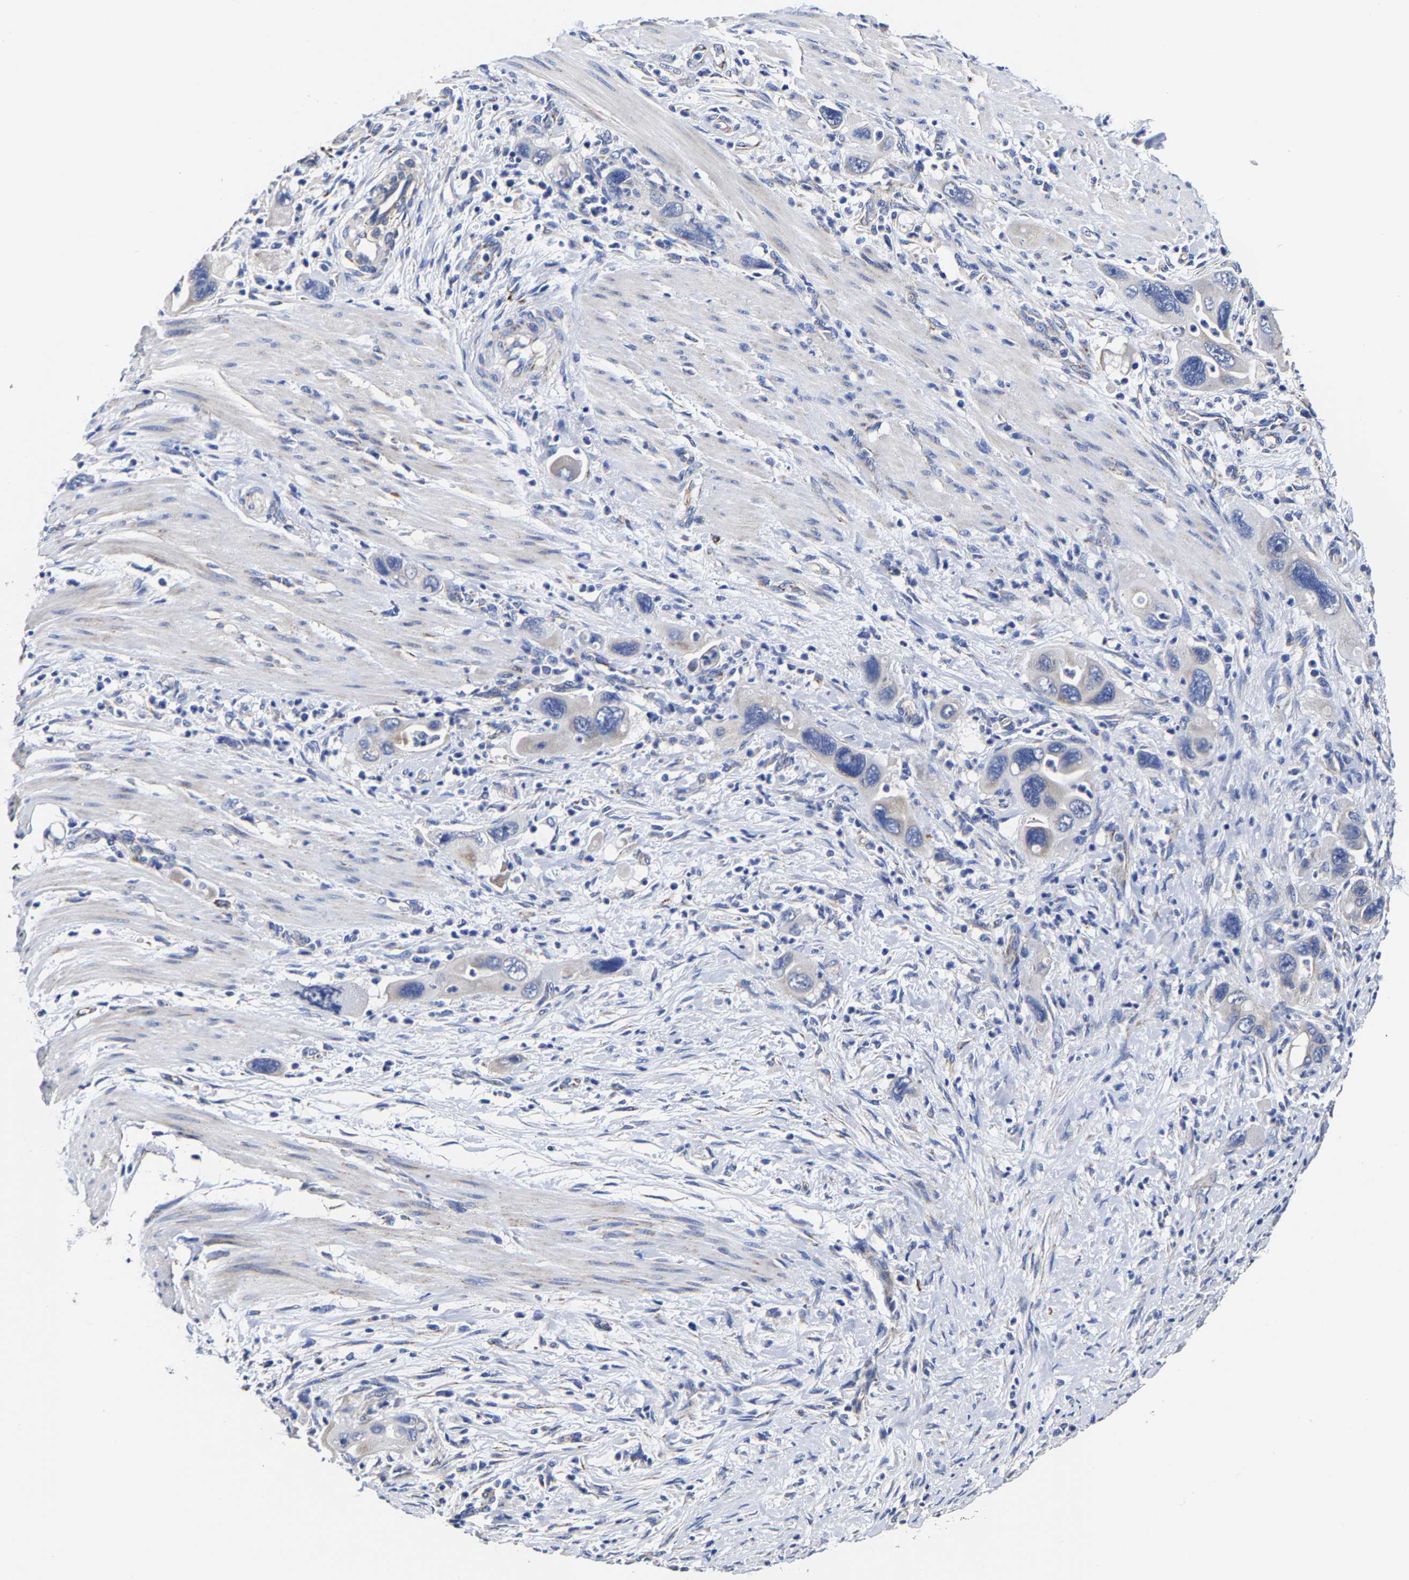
{"staining": {"intensity": "negative", "quantity": "none", "location": "none"}, "tissue": "pancreatic cancer", "cell_type": "Tumor cells", "image_type": "cancer", "snomed": [{"axis": "morphology", "description": "Adenocarcinoma, NOS"}, {"axis": "topography", "description": "Pancreas"}], "caption": "A micrograph of human pancreatic cancer is negative for staining in tumor cells. (DAB IHC, high magnification).", "gene": "AASS", "patient": {"sex": "female", "age": 70}}